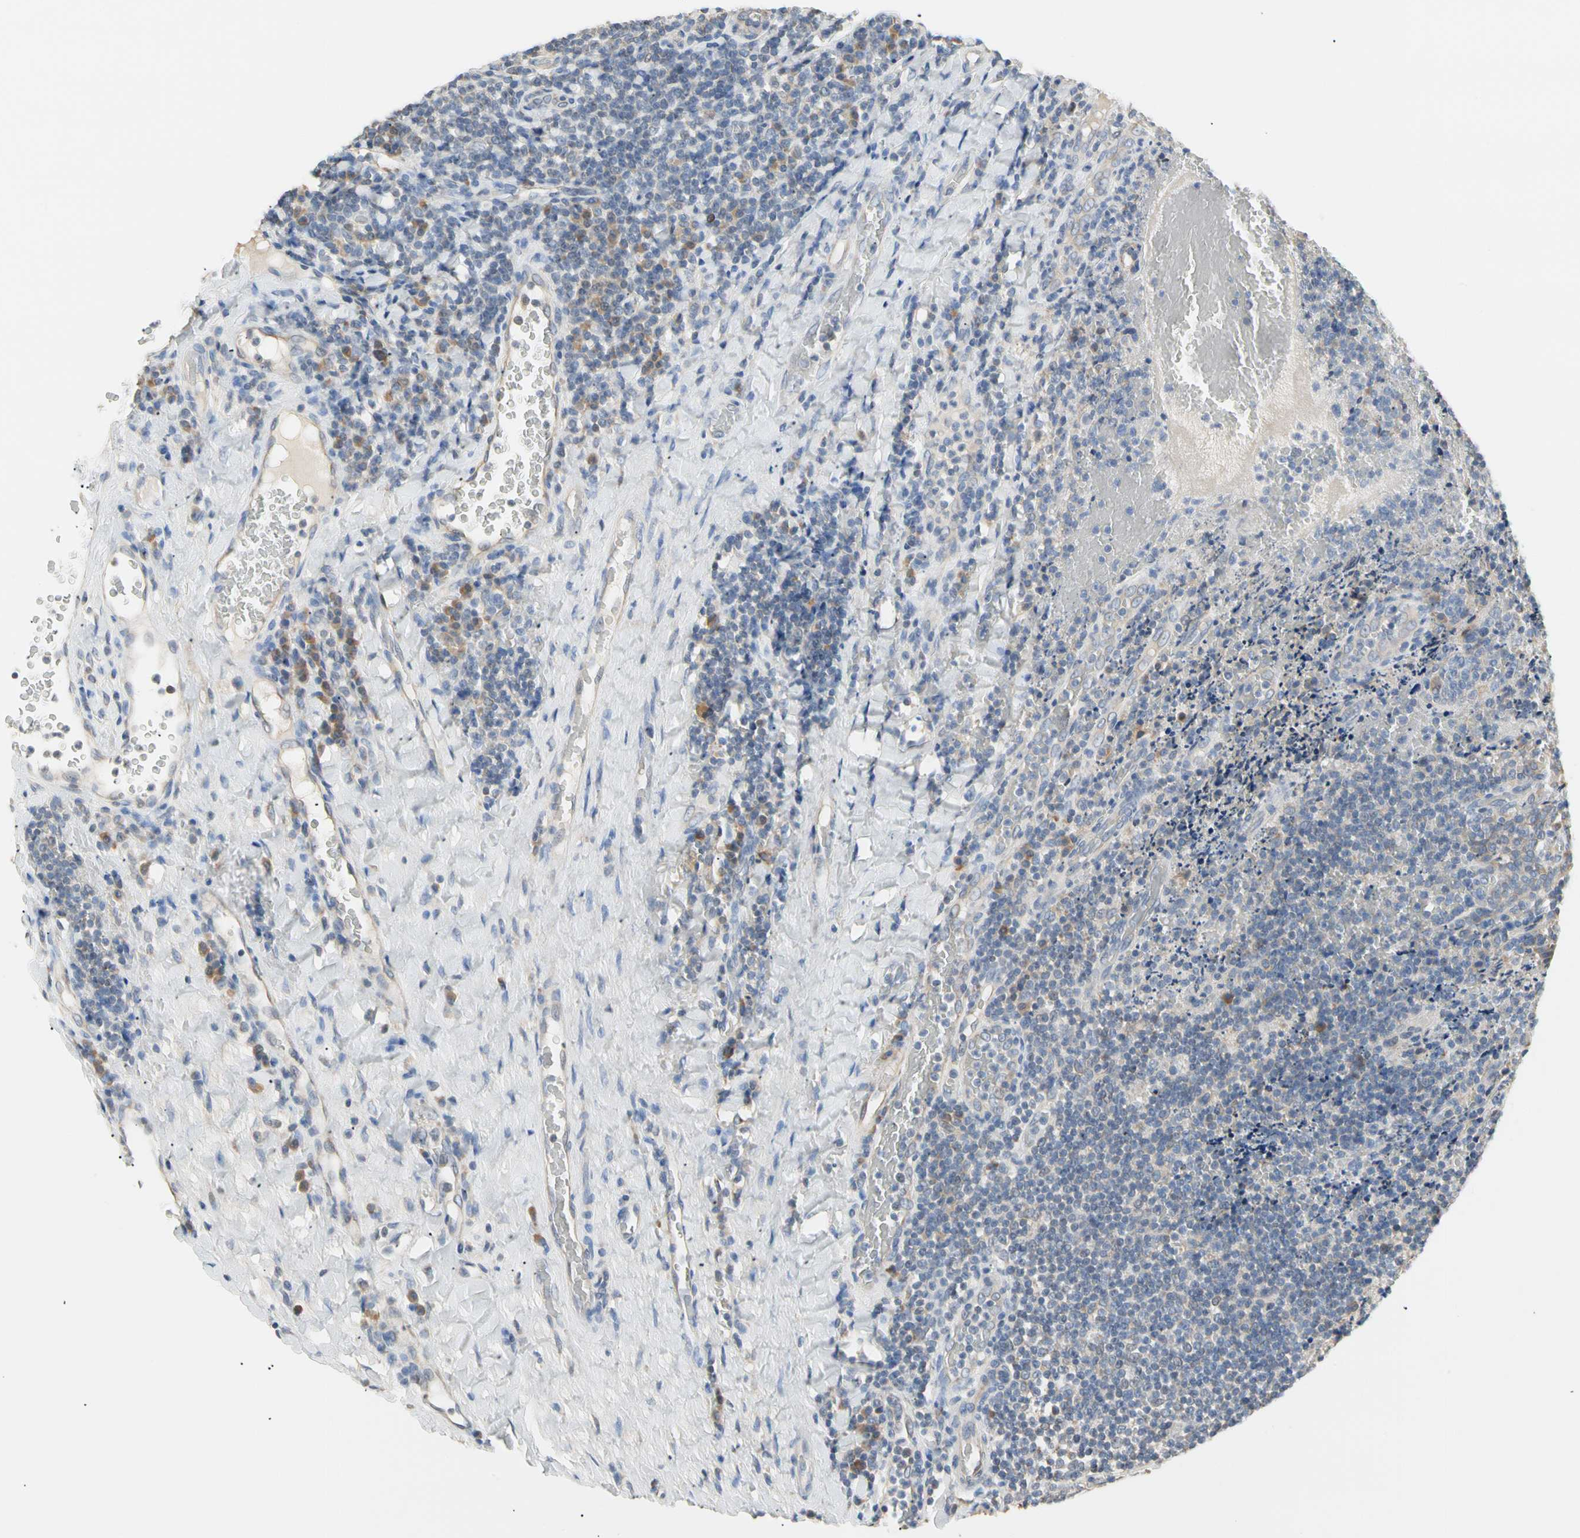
{"staining": {"intensity": "weak", "quantity": "25%-75%", "location": "cytoplasmic/membranous"}, "tissue": "tonsil", "cell_type": "Germinal center cells", "image_type": "normal", "snomed": [{"axis": "morphology", "description": "Normal tissue, NOS"}, {"axis": "topography", "description": "Tonsil"}], "caption": "IHC image of normal tonsil: human tonsil stained using immunohistochemistry (IHC) shows low levels of weak protein expression localized specifically in the cytoplasmic/membranous of germinal center cells, appearing as a cytoplasmic/membranous brown color.", "gene": "PLGRKT", "patient": {"sex": "male", "age": 17}}